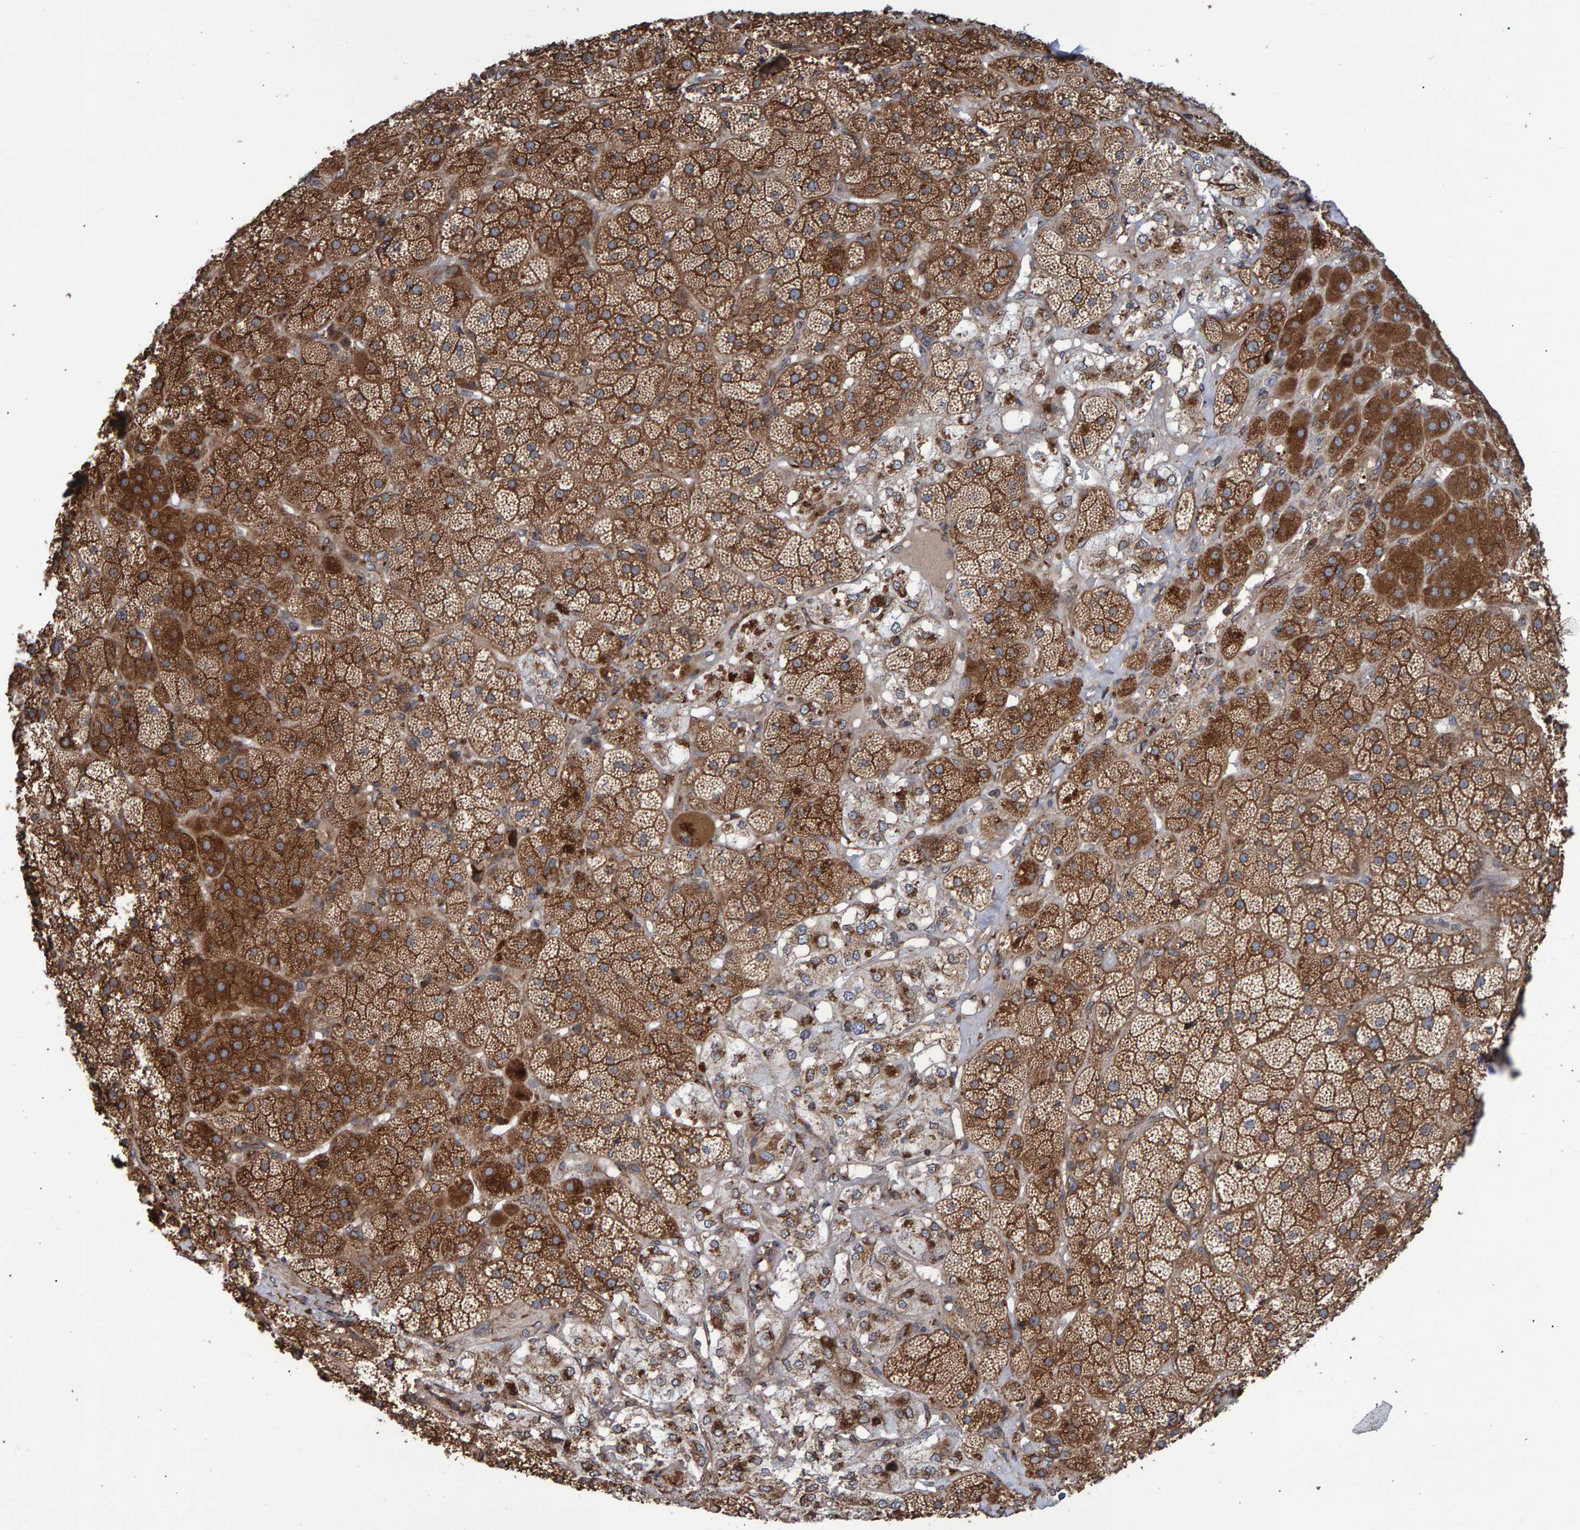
{"staining": {"intensity": "strong", "quantity": ">75%", "location": "cytoplasmic/membranous"}, "tissue": "adrenal gland", "cell_type": "Glandular cells", "image_type": "normal", "snomed": [{"axis": "morphology", "description": "Normal tissue, NOS"}, {"axis": "topography", "description": "Adrenal gland"}], "caption": "Glandular cells demonstrate high levels of strong cytoplasmic/membranous staining in about >75% of cells in normal human adrenal gland.", "gene": "FAM117A", "patient": {"sex": "male", "age": 57}}